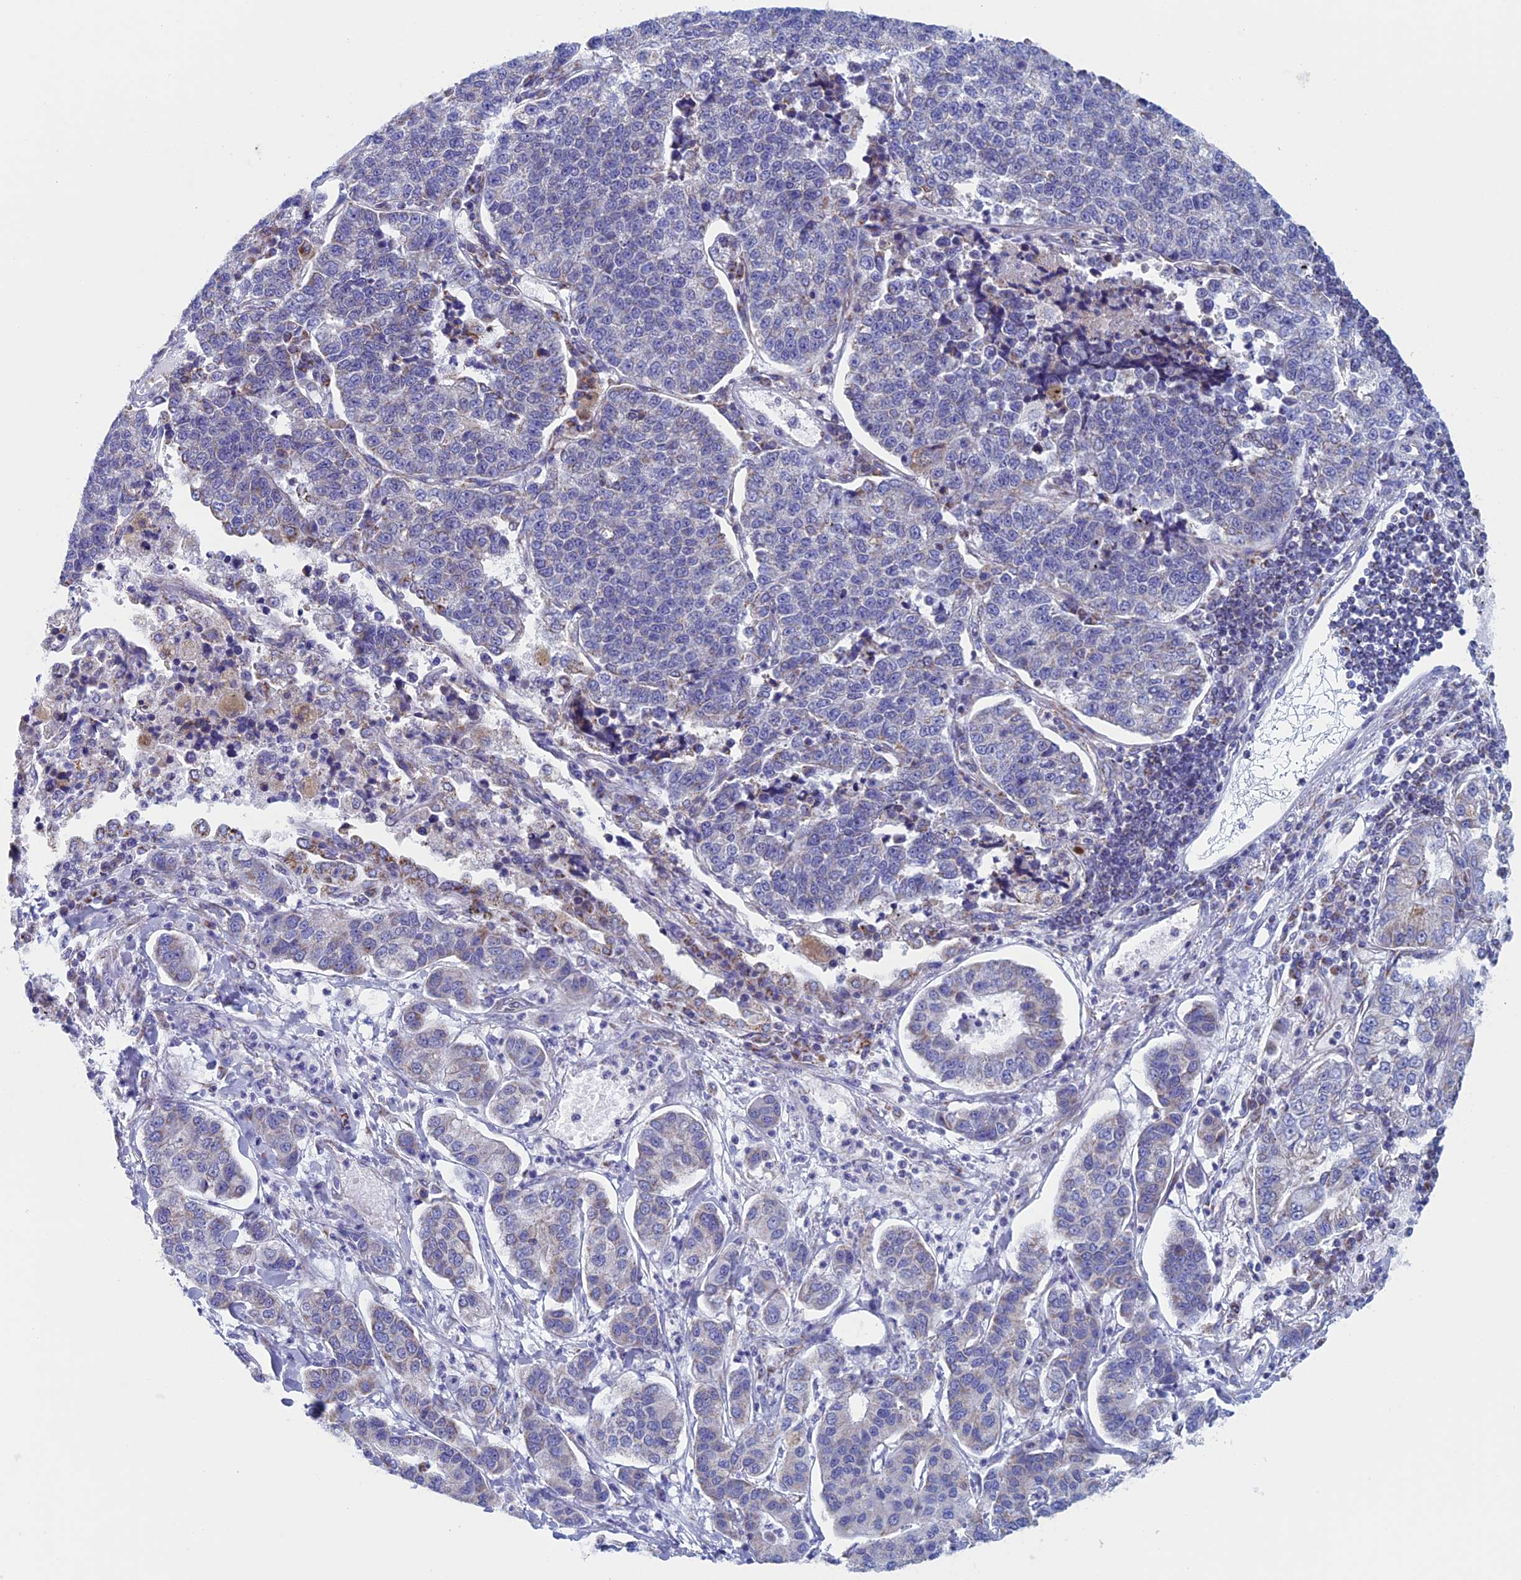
{"staining": {"intensity": "weak", "quantity": "<25%", "location": "cytoplasmic/membranous"}, "tissue": "lung cancer", "cell_type": "Tumor cells", "image_type": "cancer", "snomed": [{"axis": "morphology", "description": "Adenocarcinoma, NOS"}, {"axis": "topography", "description": "Lung"}], "caption": "IHC photomicrograph of lung cancer stained for a protein (brown), which exhibits no positivity in tumor cells.", "gene": "NDUFB9", "patient": {"sex": "male", "age": 49}}